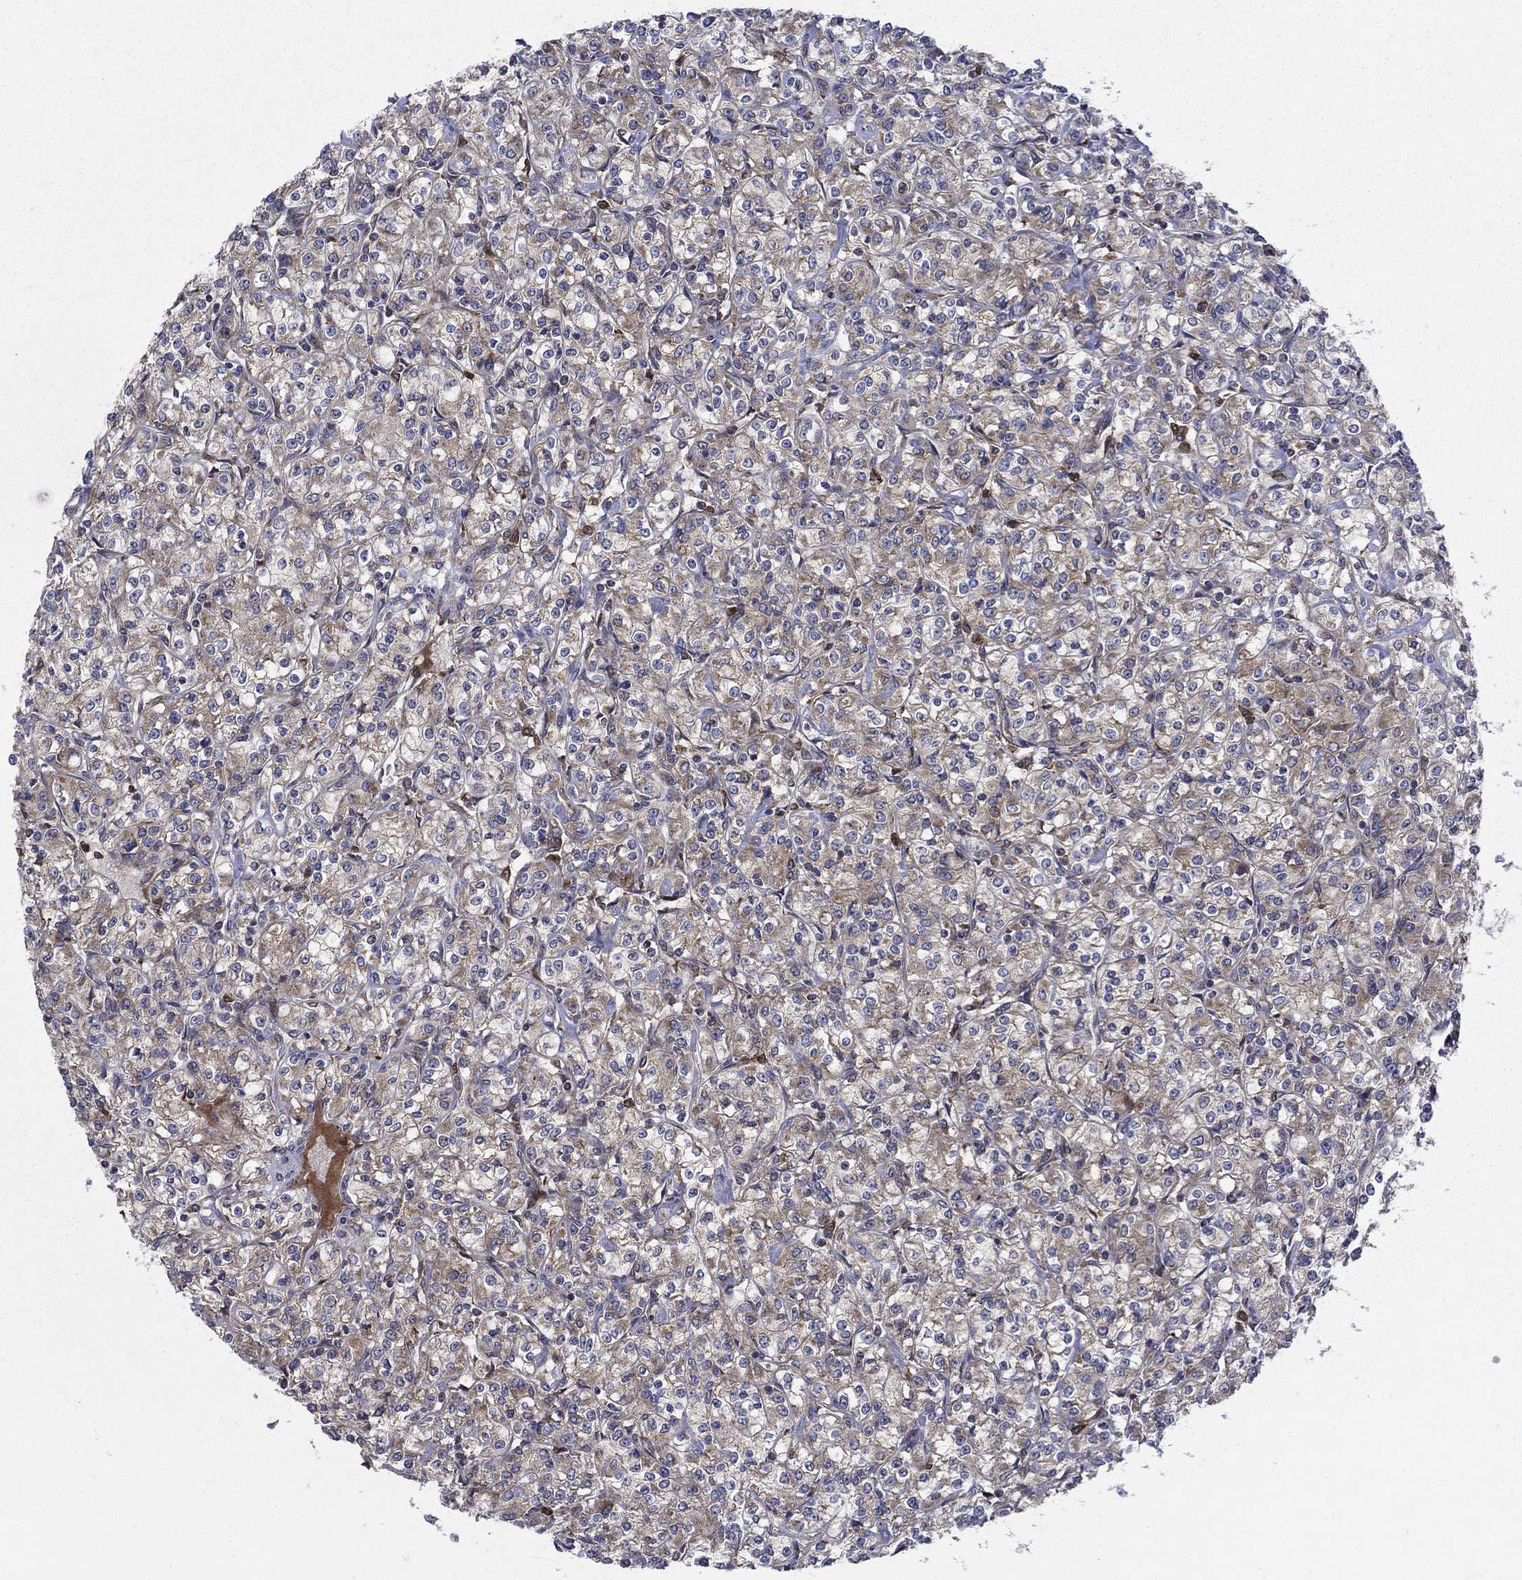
{"staining": {"intensity": "moderate", "quantity": "<25%", "location": "cytoplasmic/membranous"}, "tissue": "renal cancer", "cell_type": "Tumor cells", "image_type": "cancer", "snomed": [{"axis": "morphology", "description": "Adenocarcinoma, NOS"}, {"axis": "topography", "description": "Kidney"}], "caption": "DAB immunohistochemical staining of human renal cancer shows moderate cytoplasmic/membranous protein staining in approximately <25% of tumor cells. (DAB (3,3'-diaminobenzidine) IHC, brown staining for protein, blue staining for nuclei).", "gene": "RNF19B", "patient": {"sex": "male", "age": 77}}